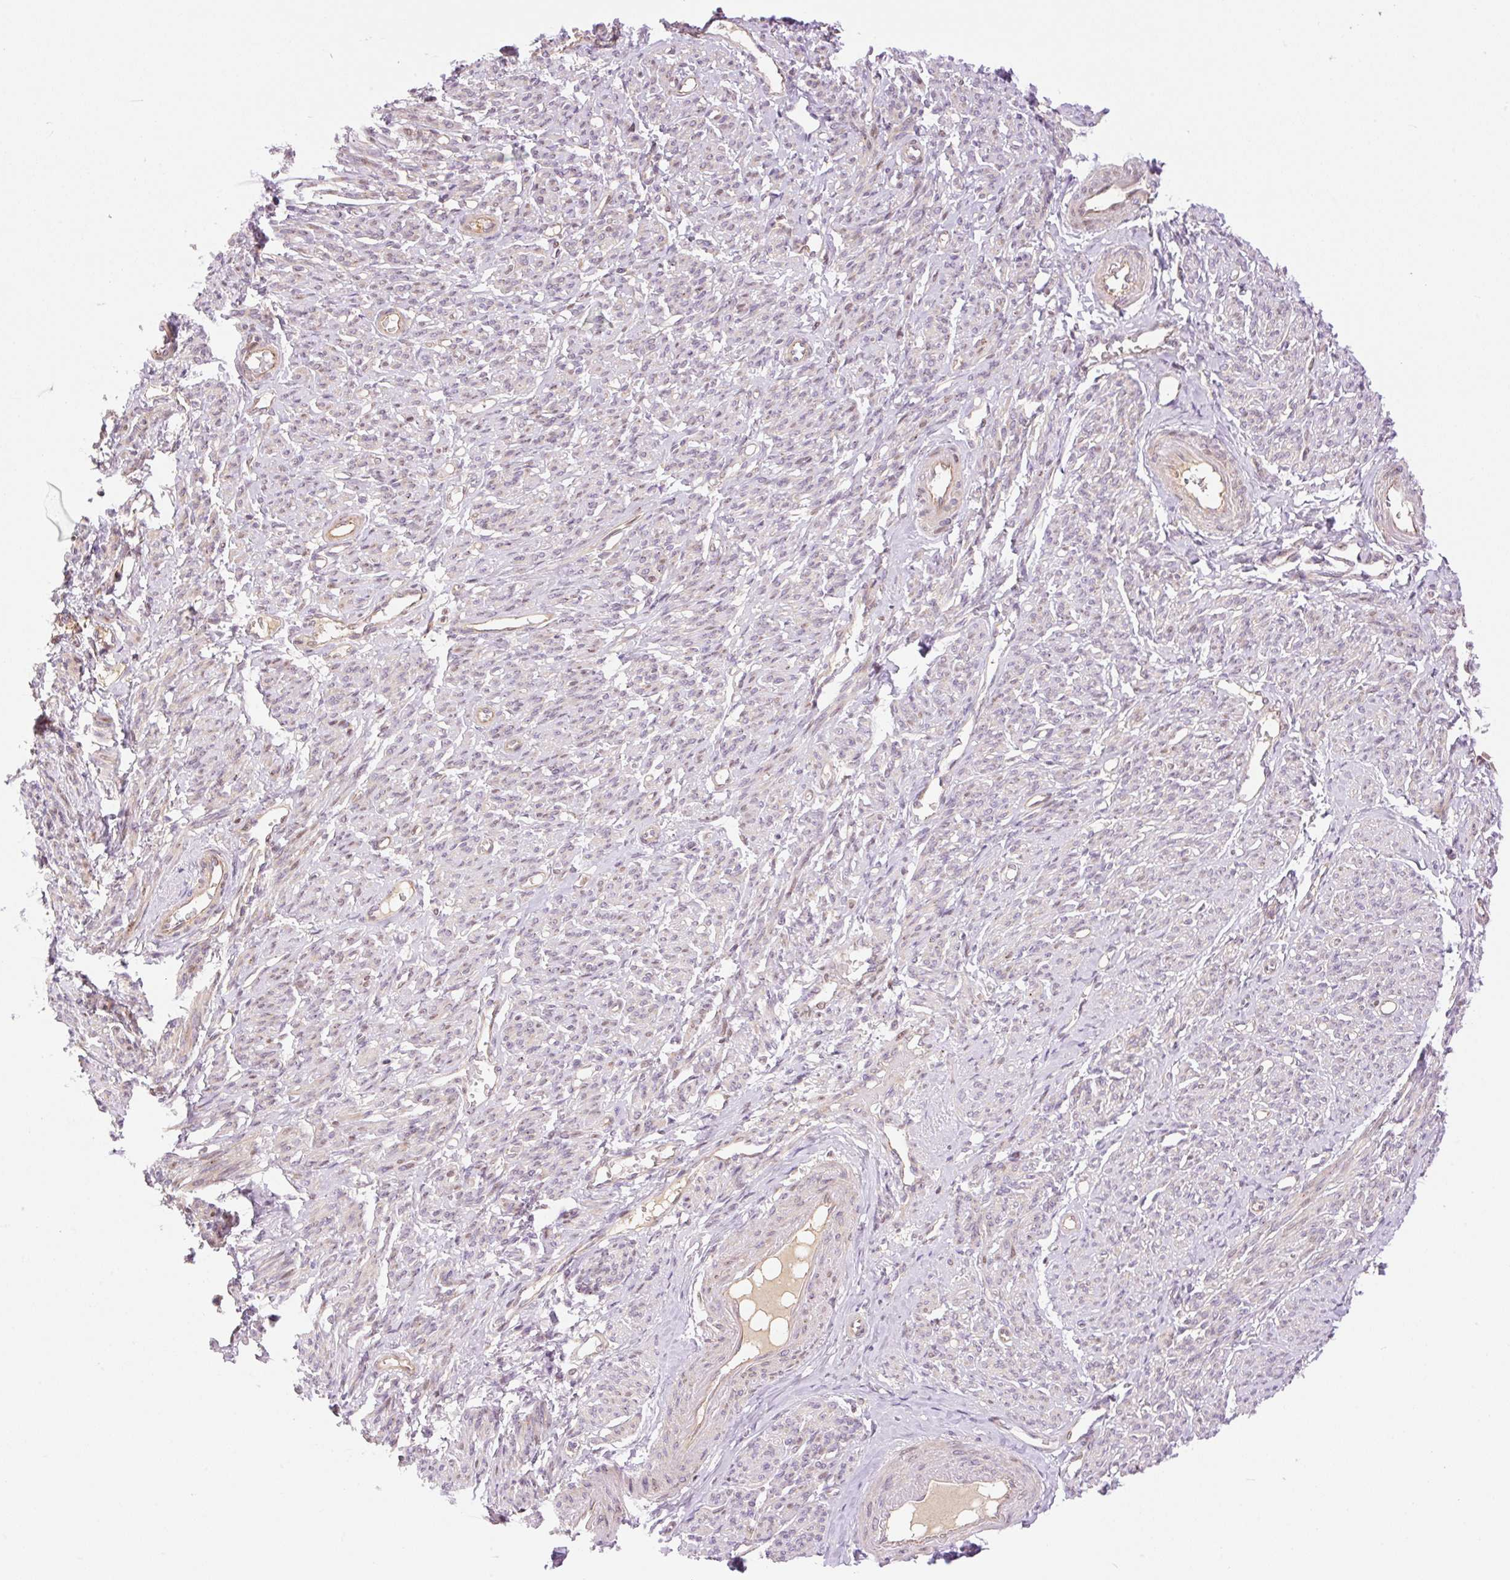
{"staining": {"intensity": "weak", "quantity": "<25%", "location": "nuclear"}, "tissue": "smooth muscle", "cell_type": "Smooth muscle cells", "image_type": "normal", "snomed": [{"axis": "morphology", "description": "Normal tissue, NOS"}, {"axis": "topography", "description": "Smooth muscle"}], "caption": "The immunohistochemistry (IHC) image has no significant staining in smooth muscle cells of smooth muscle. Nuclei are stained in blue.", "gene": "ZNF394", "patient": {"sex": "female", "age": 65}}